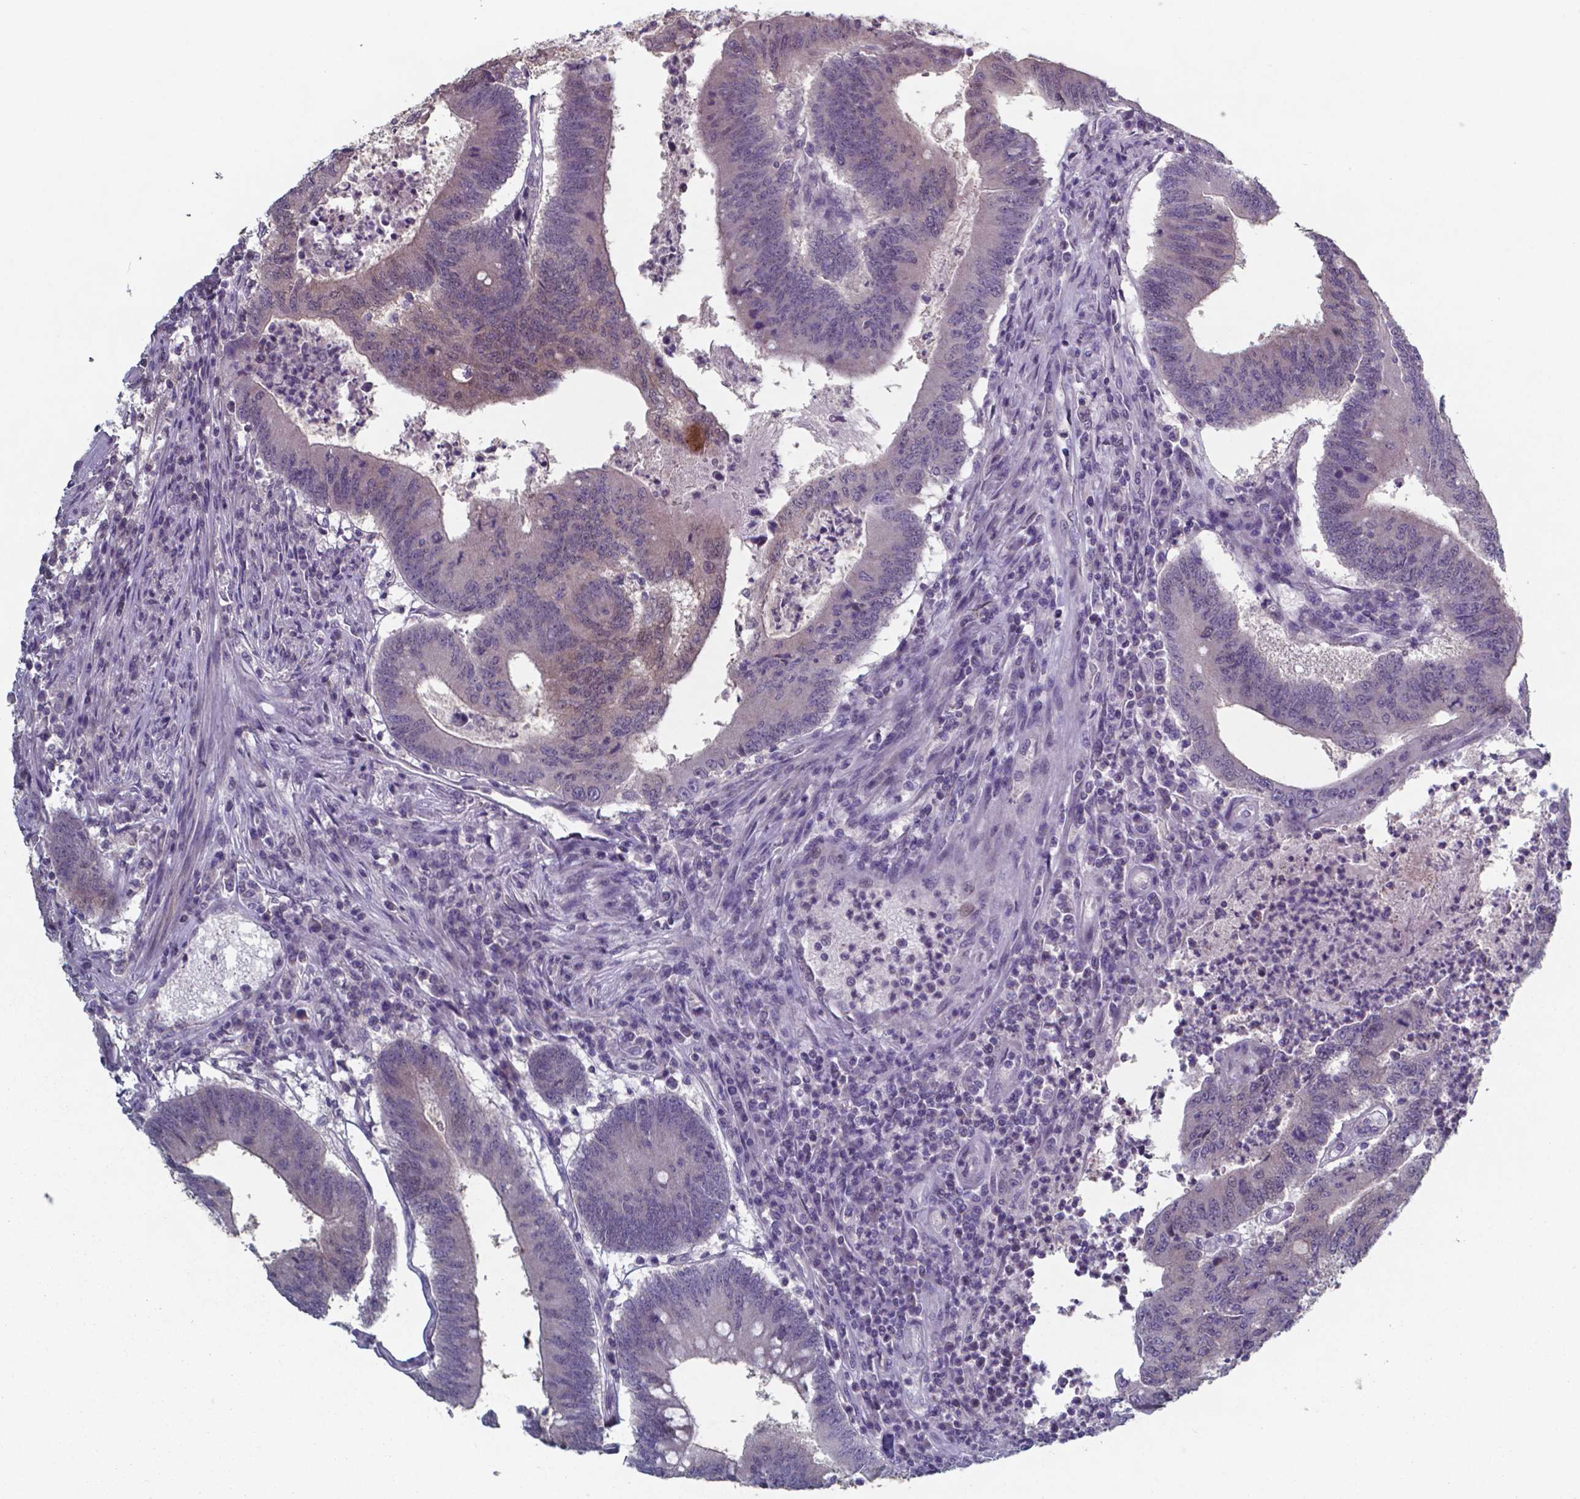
{"staining": {"intensity": "moderate", "quantity": "<25%", "location": "cytoplasmic/membranous,nuclear"}, "tissue": "colorectal cancer", "cell_type": "Tumor cells", "image_type": "cancer", "snomed": [{"axis": "morphology", "description": "Adenocarcinoma, NOS"}, {"axis": "topography", "description": "Colon"}], "caption": "There is low levels of moderate cytoplasmic/membranous and nuclear expression in tumor cells of adenocarcinoma (colorectal), as demonstrated by immunohistochemical staining (brown color).", "gene": "TDP2", "patient": {"sex": "female", "age": 70}}